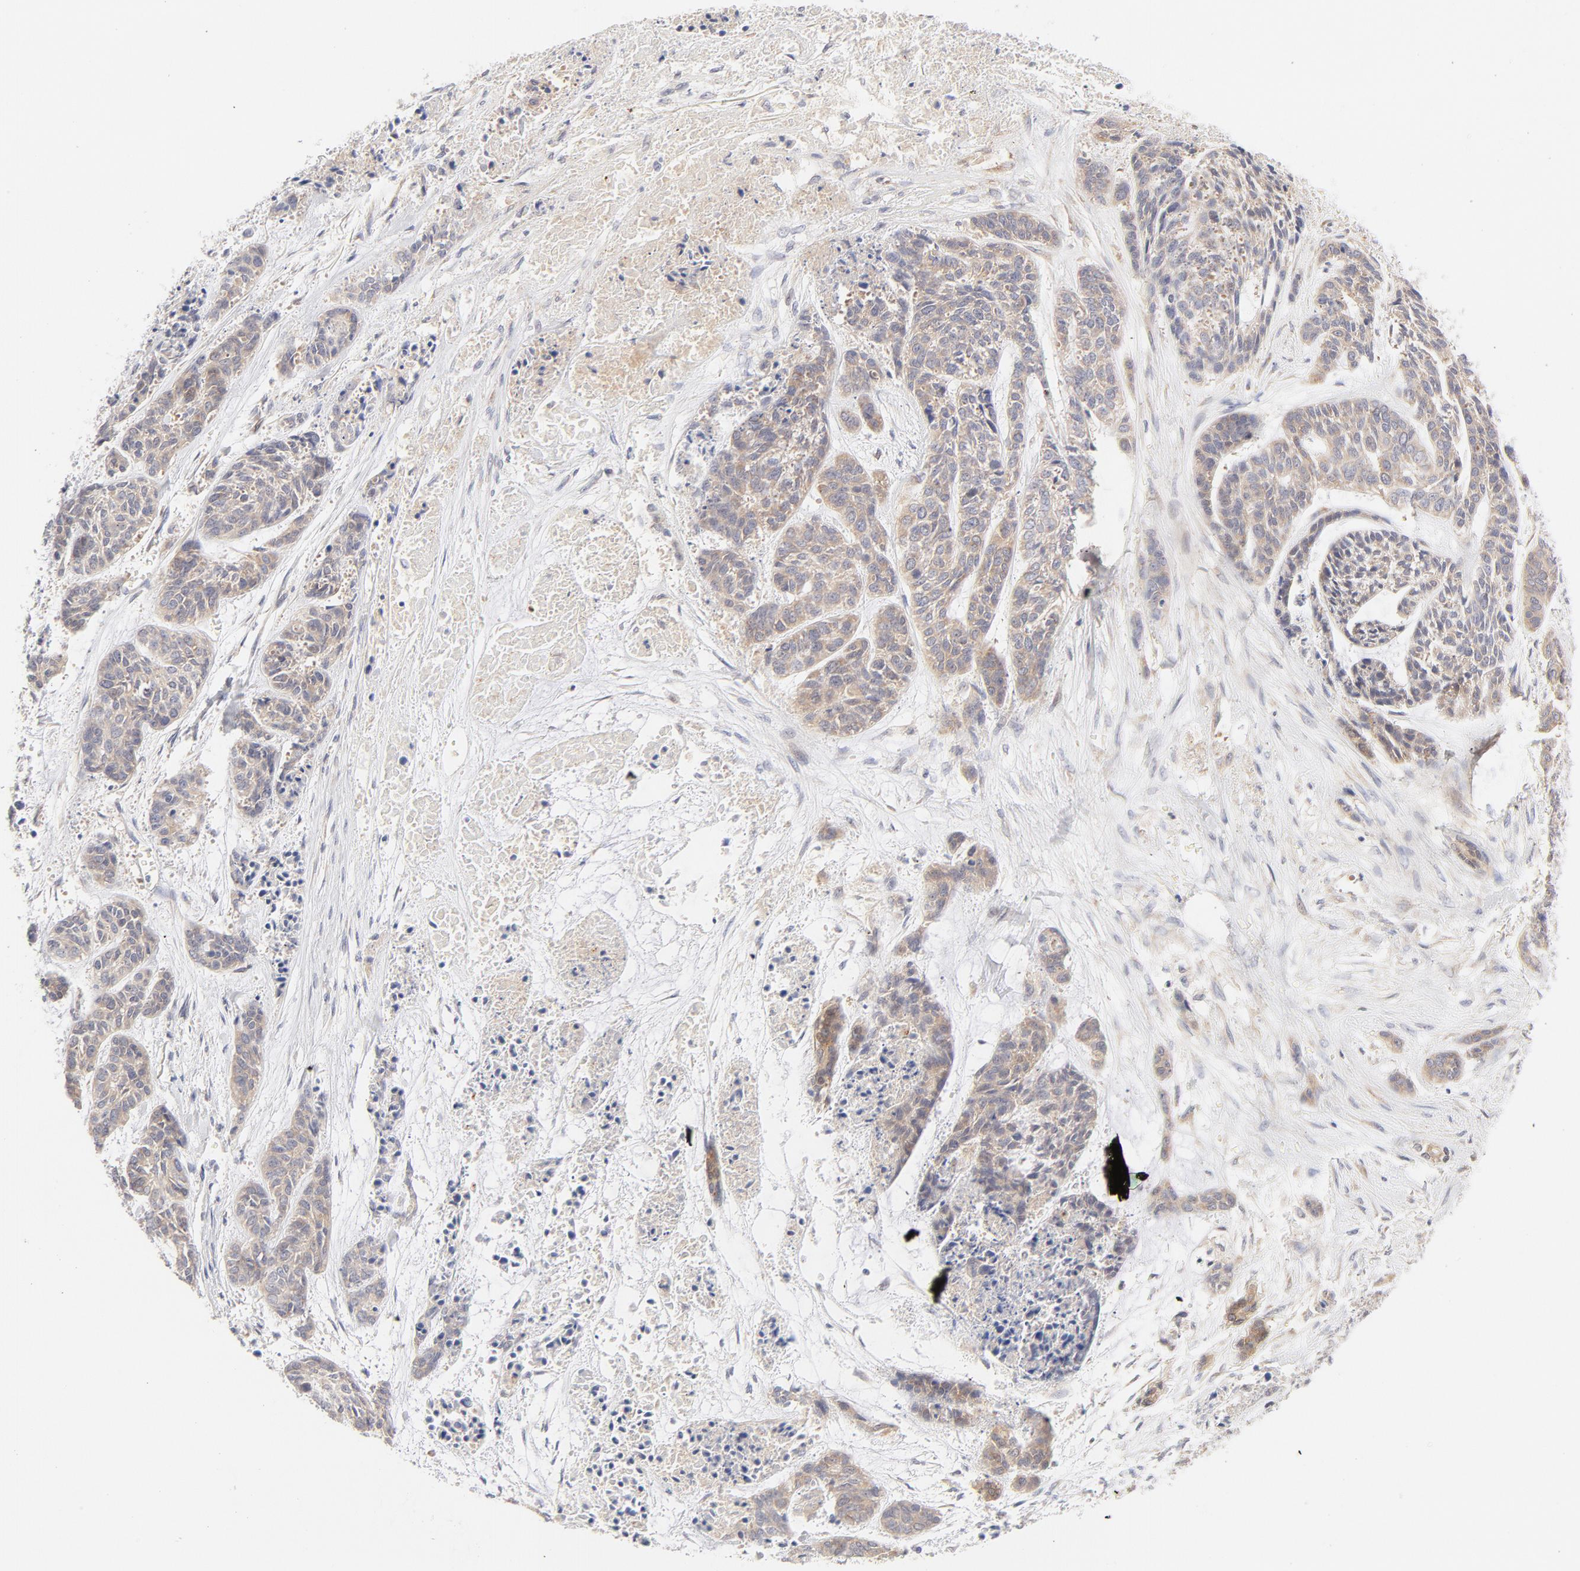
{"staining": {"intensity": "moderate", "quantity": "25%-75%", "location": "cytoplasmic/membranous"}, "tissue": "skin cancer", "cell_type": "Tumor cells", "image_type": "cancer", "snomed": [{"axis": "morphology", "description": "Basal cell carcinoma"}, {"axis": "topography", "description": "Skin"}], "caption": "Basal cell carcinoma (skin) stained with a protein marker exhibits moderate staining in tumor cells.", "gene": "RPS6KA1", "patient": {"sex": "female", "age": 64}}